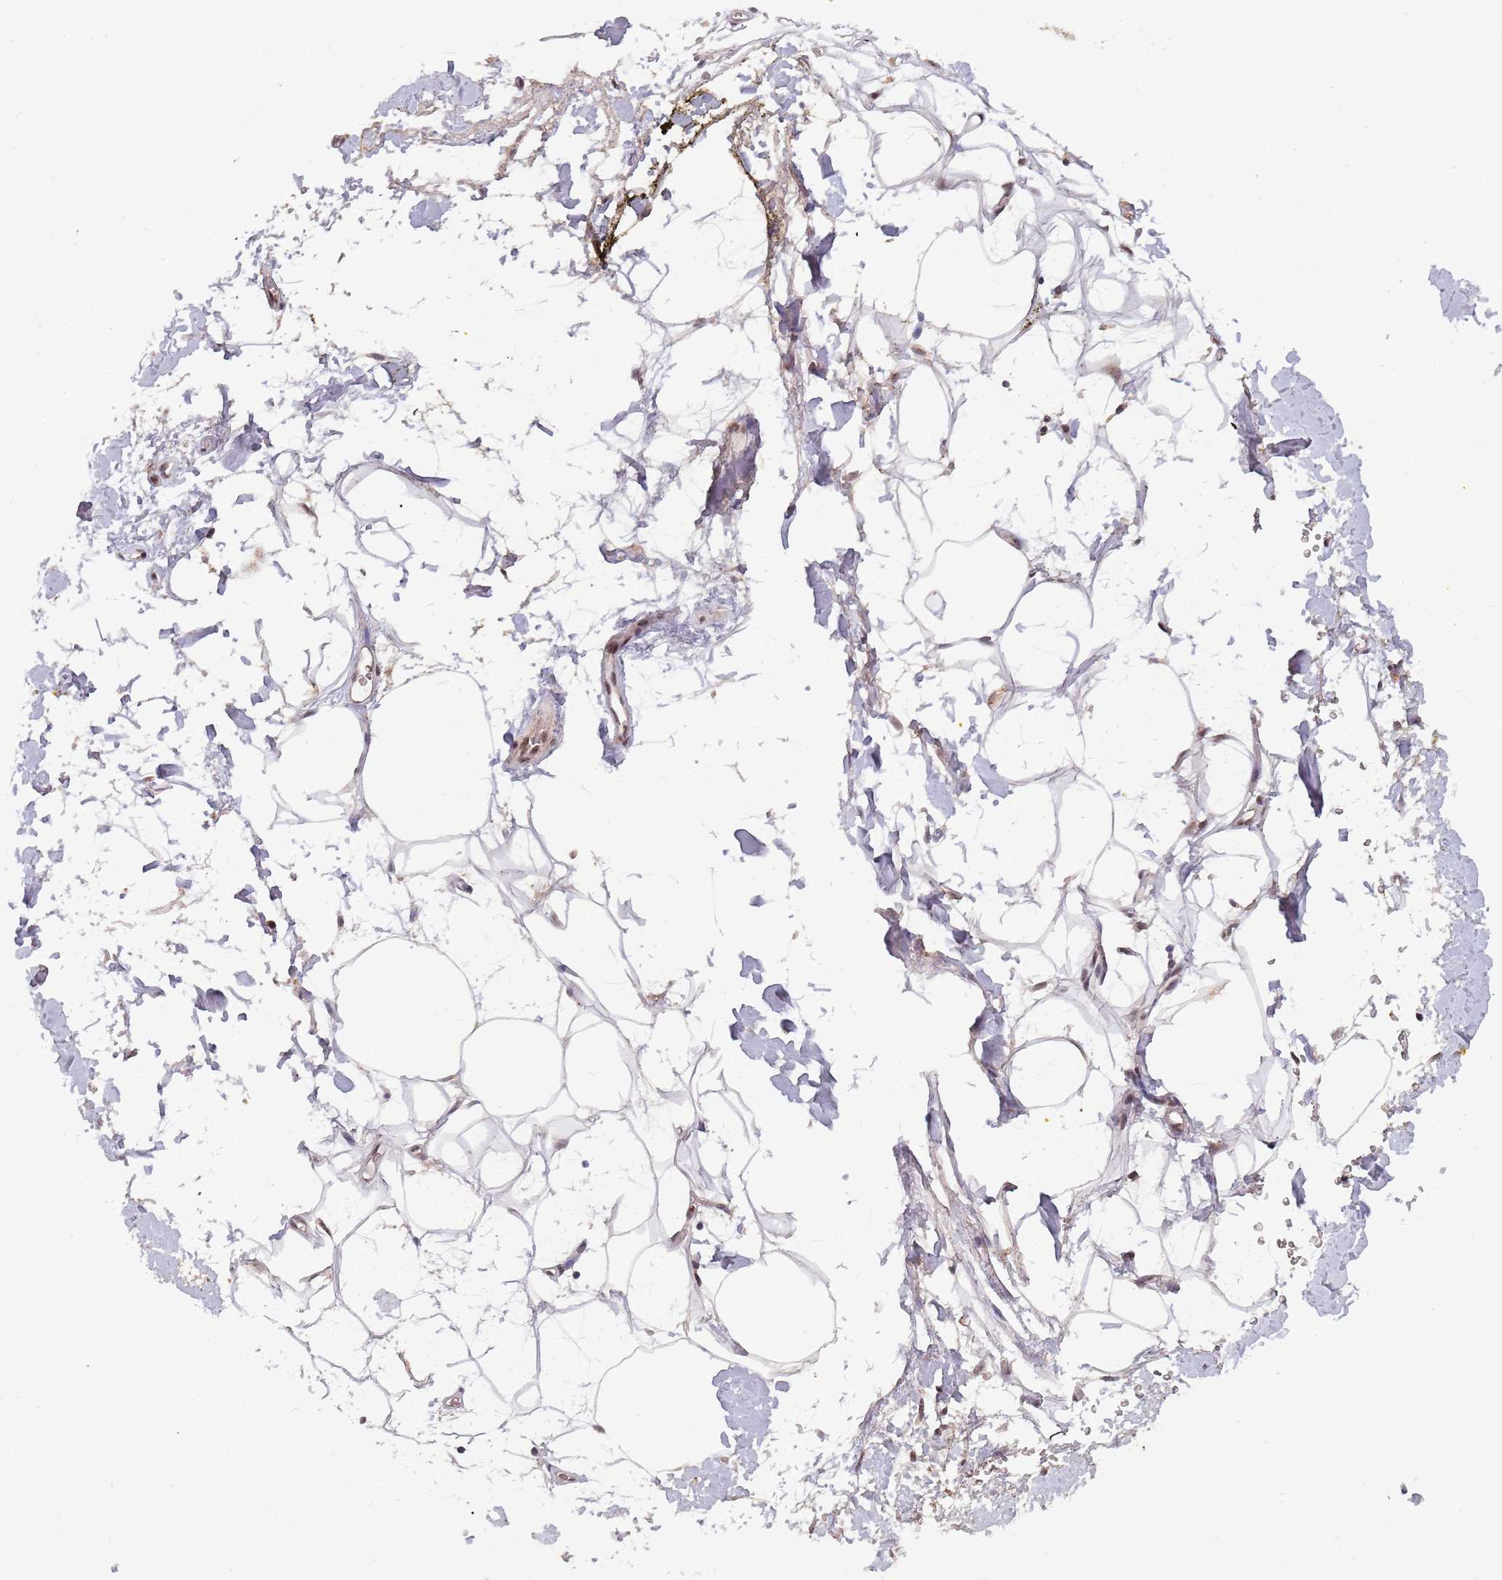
{"staining": {"intensity": "negative", "quantity": "none", "location": "none"}, "tissue": "adipose tissue", "cell_type": "Adipocytes", "image_type": "normal", "snomed": [{"axis": "morphology", "description": "Normal tissue, NOS"}, {"axis": "morphology", "description": "Adenocarcinoma, NOS"}, {"axis": "topography", "description": "Pancreas"}, {"axis": "topography", "description": "Peripheral nerve tissue"}], "caption": "A photomicrograph of human adipose tissue is negative for staining in adipocytes. Brightfield microscopy of IHC stained with DAB (brown) and hematoxylin (blue), captured at high magnification.", "gene": "CIZ1", "patient": {"sex": "male", "age": 59}}